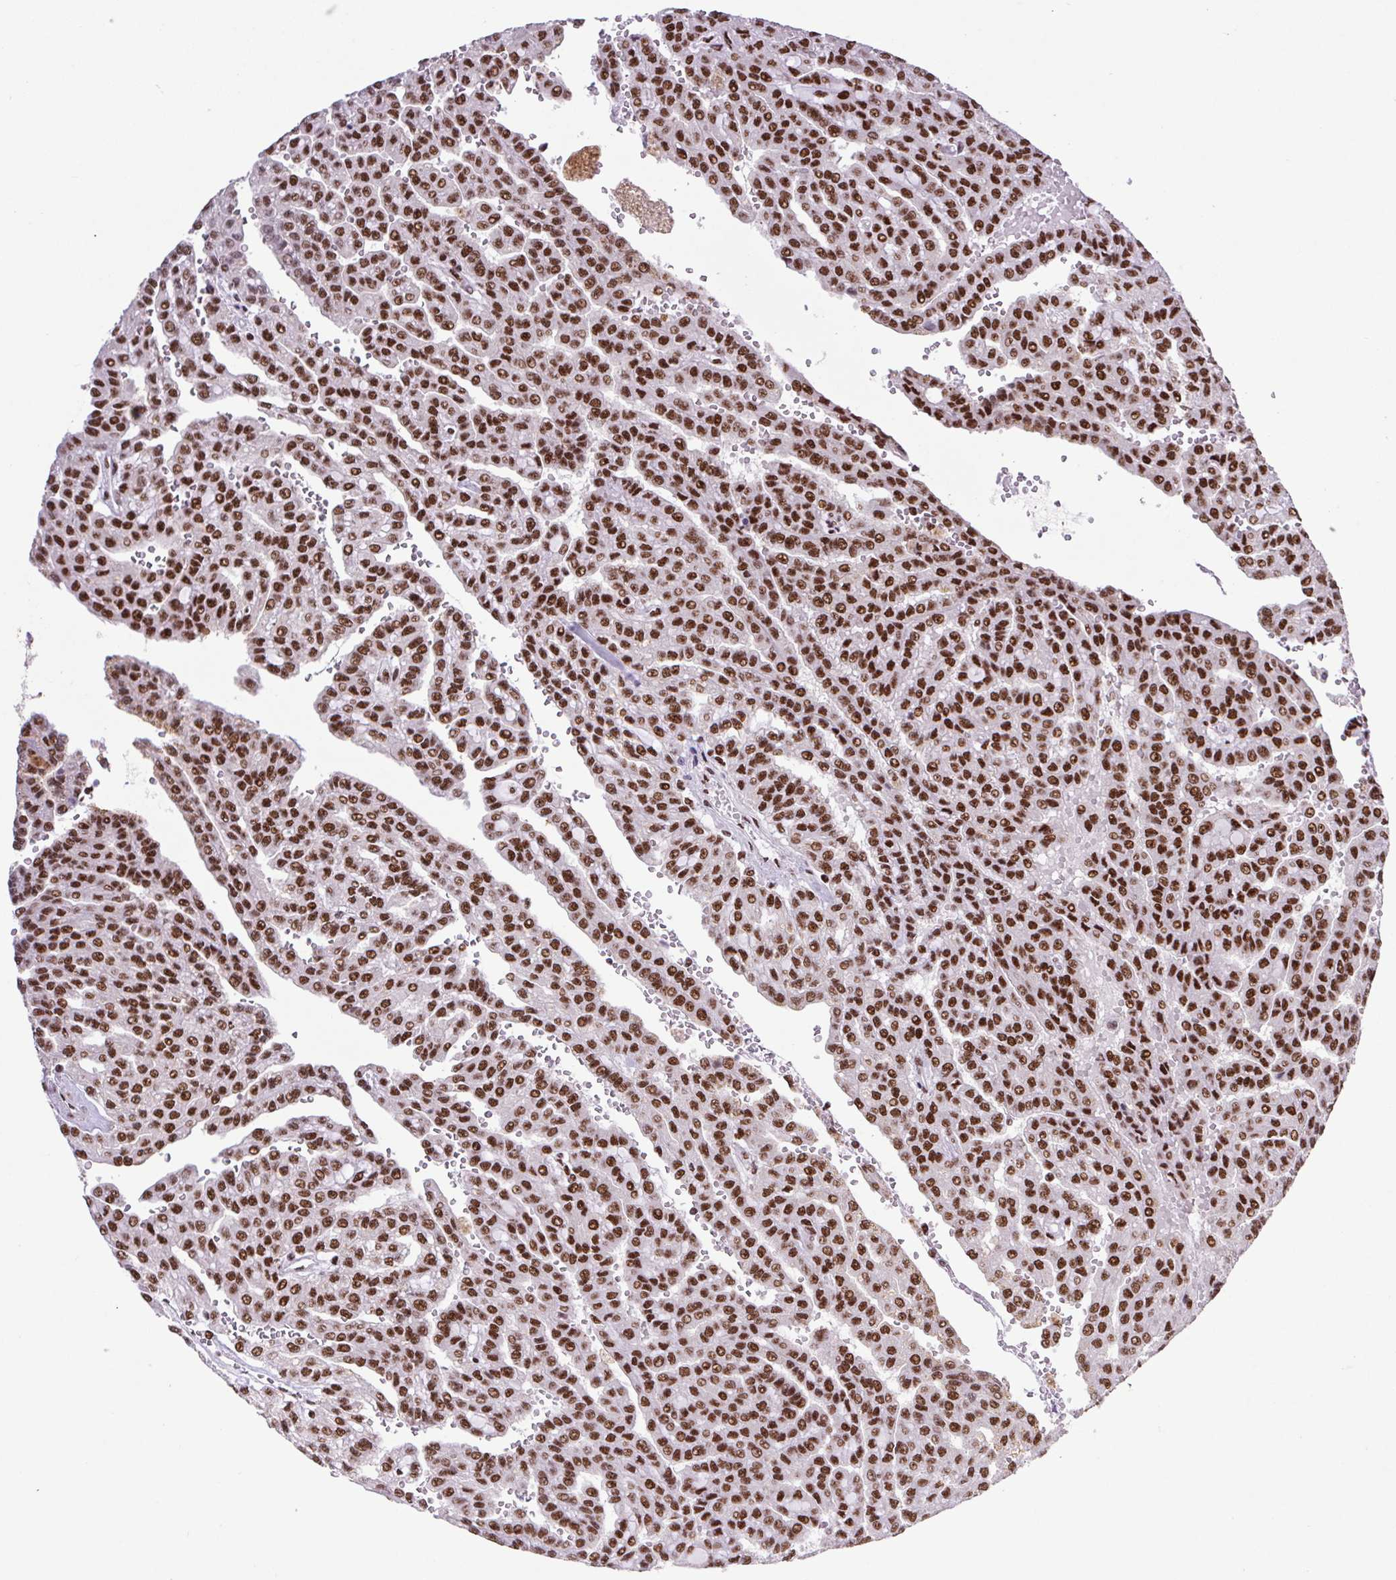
{"staining": {"intensity": "strong", "quantity": ">75%", "location": "nuclear"}, "tissue": "renal cancer", "cell_type": "Tumor cells", "image_type": "cancer", "snomed": [{"axis": "morphology", "description": "Adenocarcinoma, NOS"}, {"axis": "topography", "description": "Kidney"}], "caption": "Adenocarcinoma (renal) stained with DAB (3,3'-diaminobenzidine) immunohistochemistry (IHC) exhibits high levels of strong nuclear expression in approximately >75% of tumor cells.", "gene": "LDLRAD4", "patient": {"sex": "male", "age": 63}}